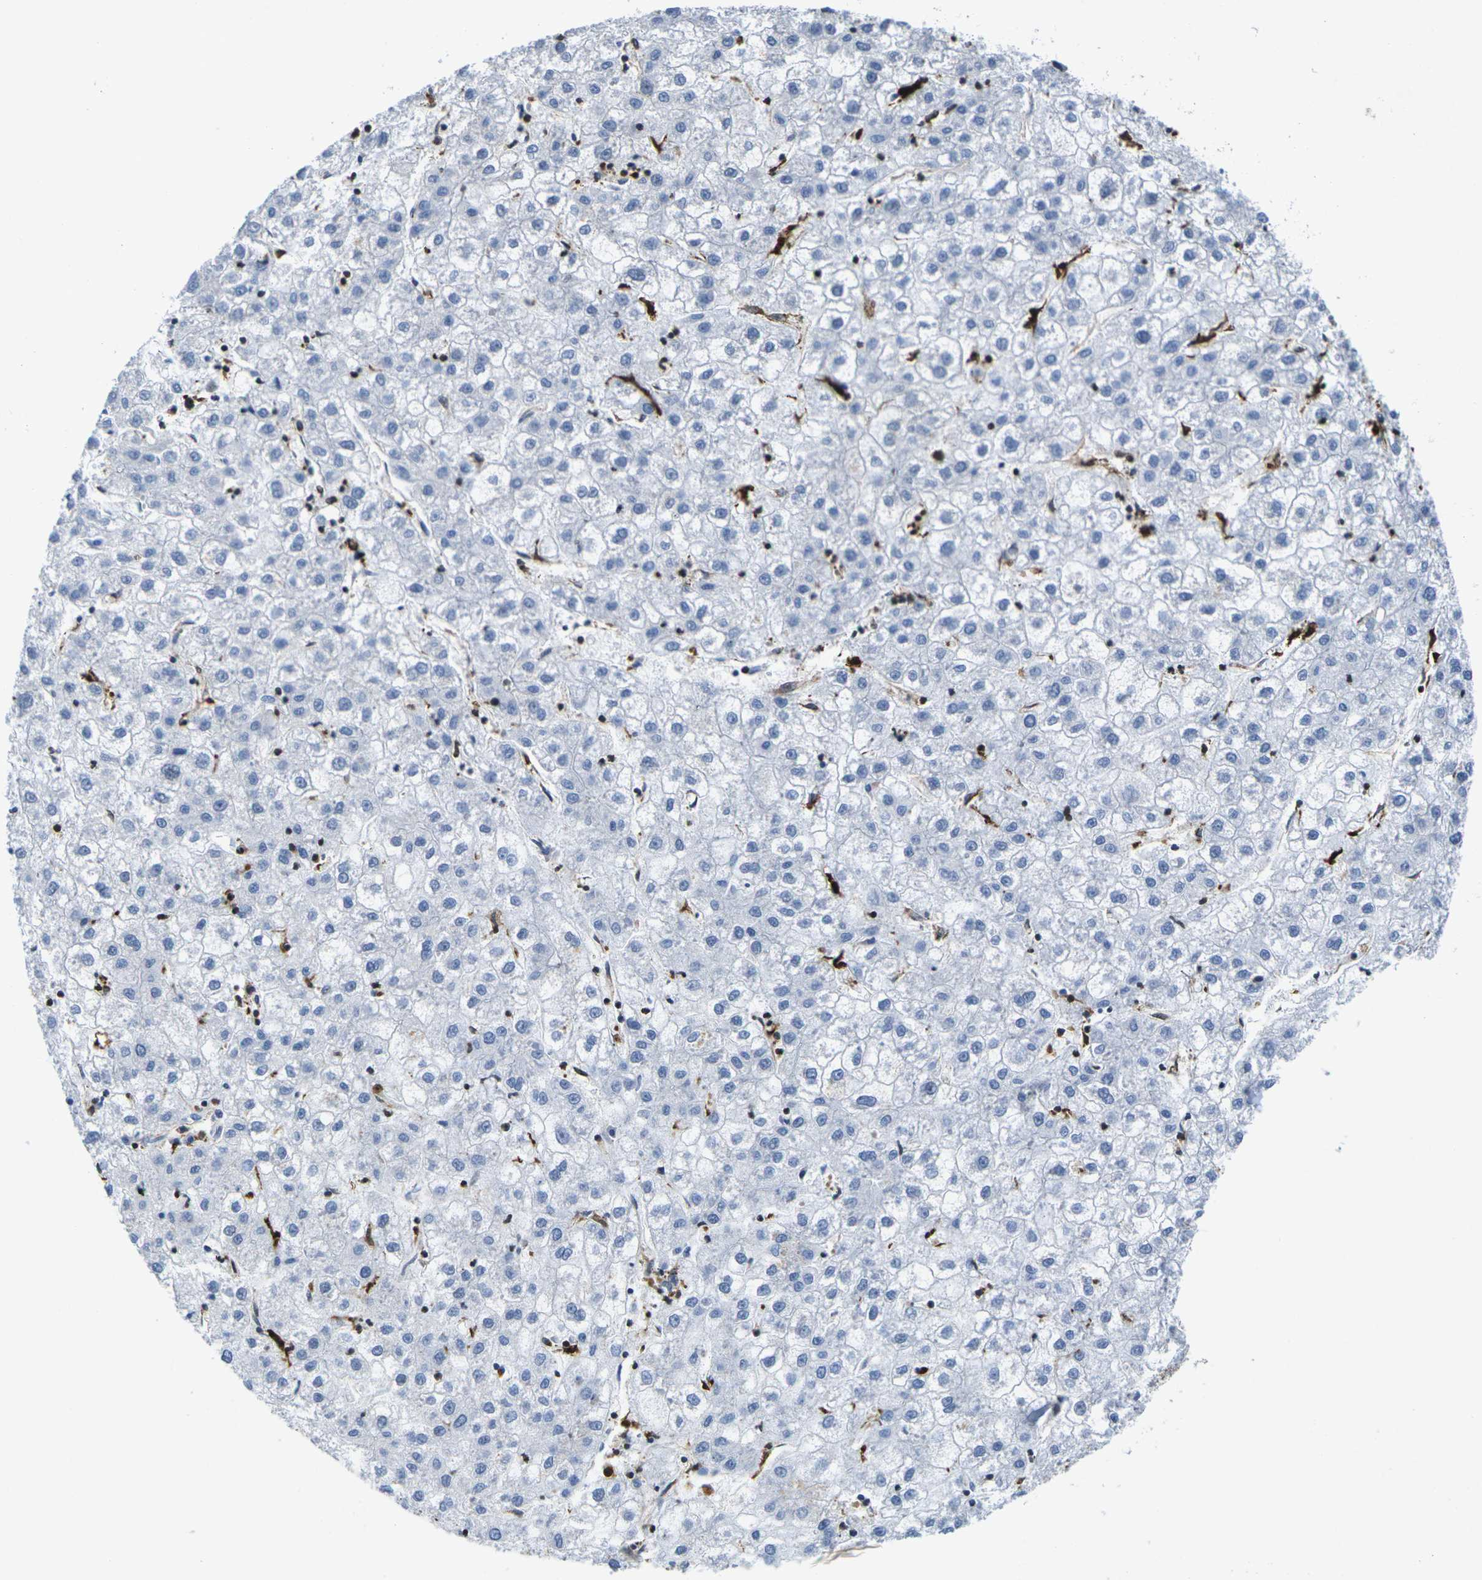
{"staining": {"intensity": "negative", "quantity": "none", "location": "none"}, "tissue": "liver cancer", "cell_type": "Tumor cells", "image_type": "cancer", "snomed": [{"axis": "morphology", "description": "Carcinoma, Hepatocellular, NOS"}, {"axis": "topography", "description": "Liver"}], "caption": "A photomicrograph of human liver hepatocellular carcinoma is negative for staining in tumor cells.", "gene": "IQGAP1", "patient": {"sex": "male", "age": 72}}